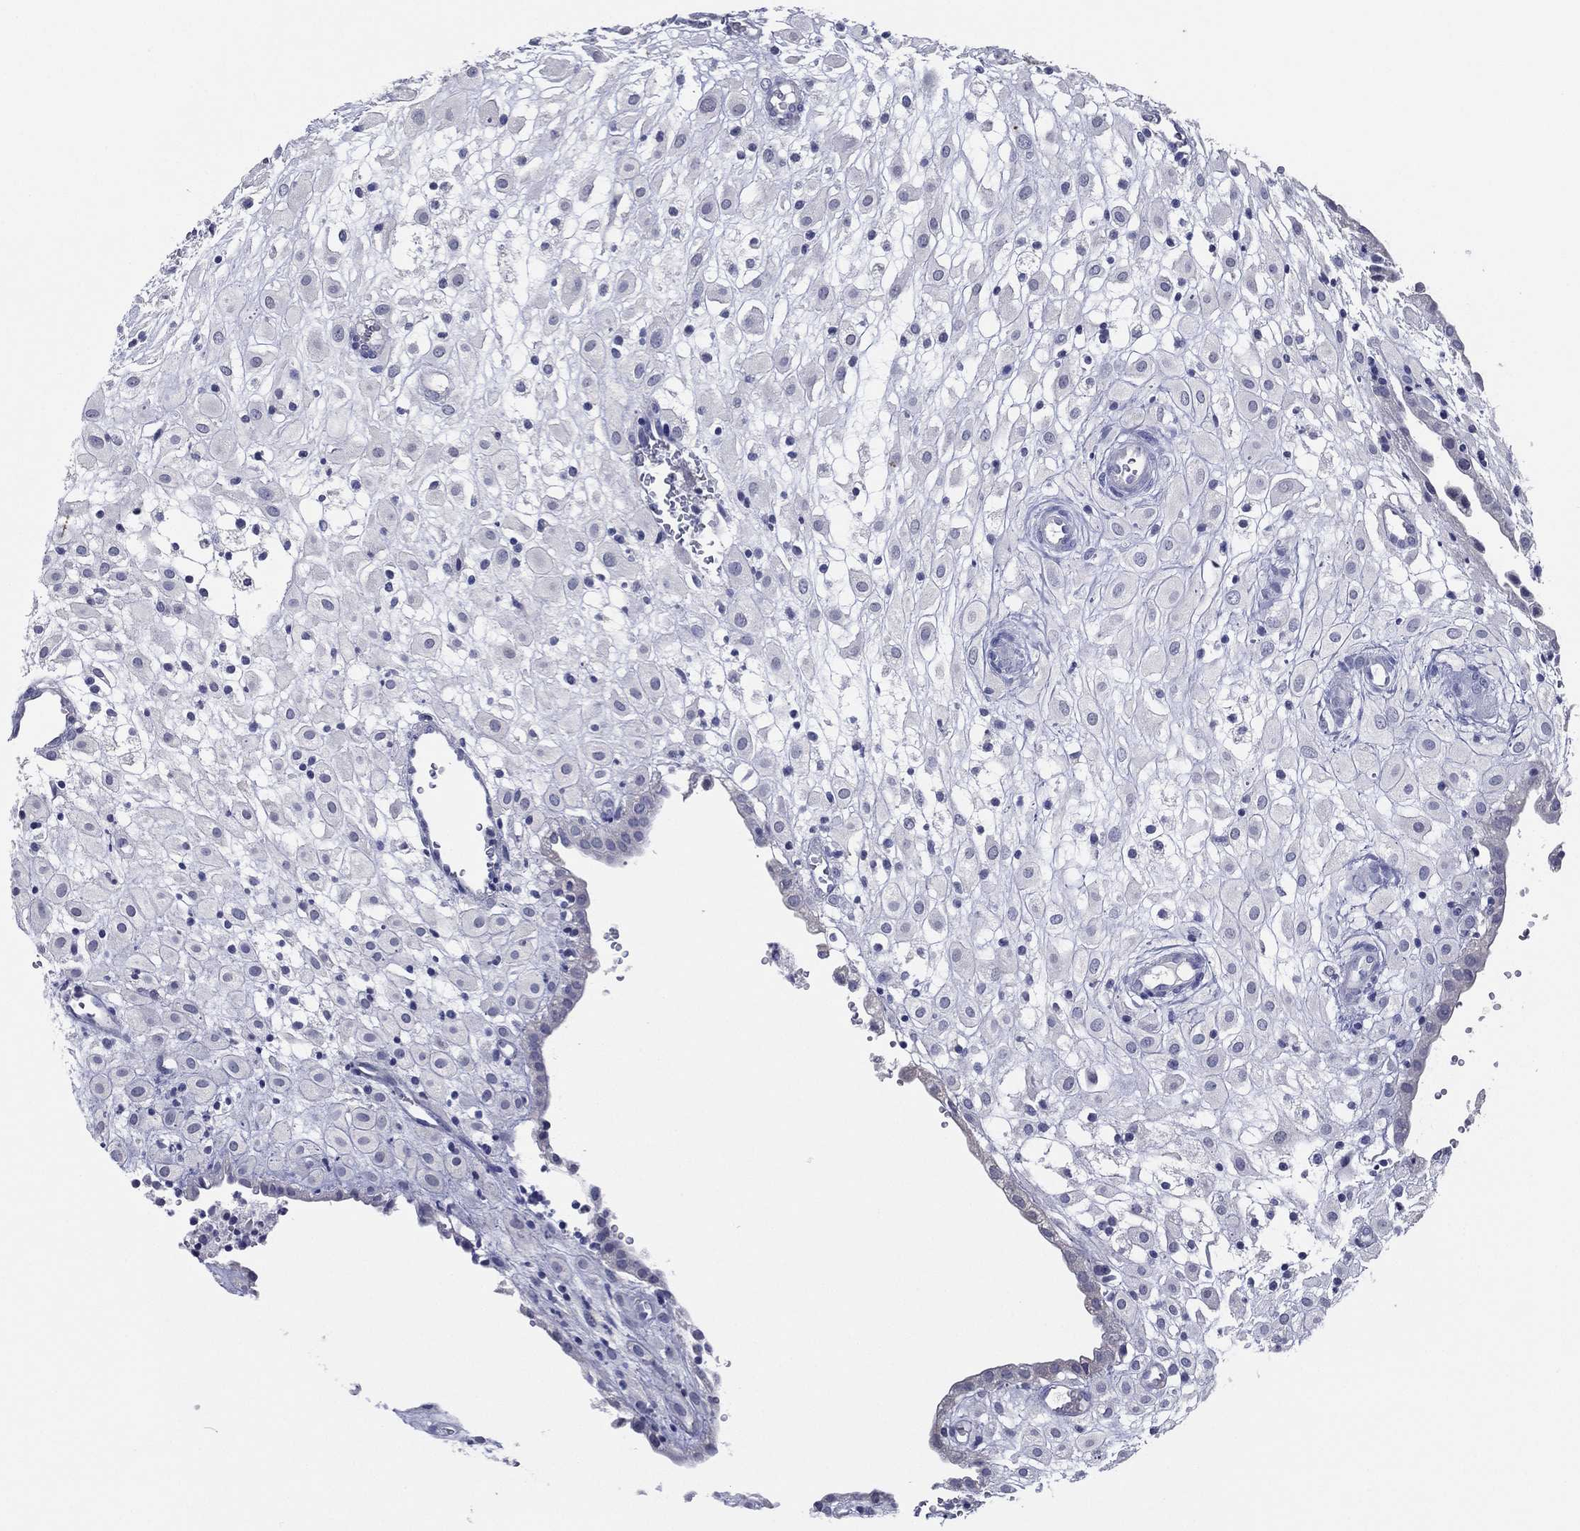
{"staining": {"intensity": "negative", "quantity": "none", "location": "none"}, "tissue": "placenta", "cell_type": "Decidual cells", "image_type": "normal", "snomed": [{"axis": "morphology", "description": "Normal tissue, NOS"}, {"axis": "topography", "description": "Placenta"}], "caption": "This is an immunohistochemistry (IHC) image of normal placenta. There is no staining in decidual cells.", "gene": "SLC13A4", "patient": {"sex": "female", "age": 24}}